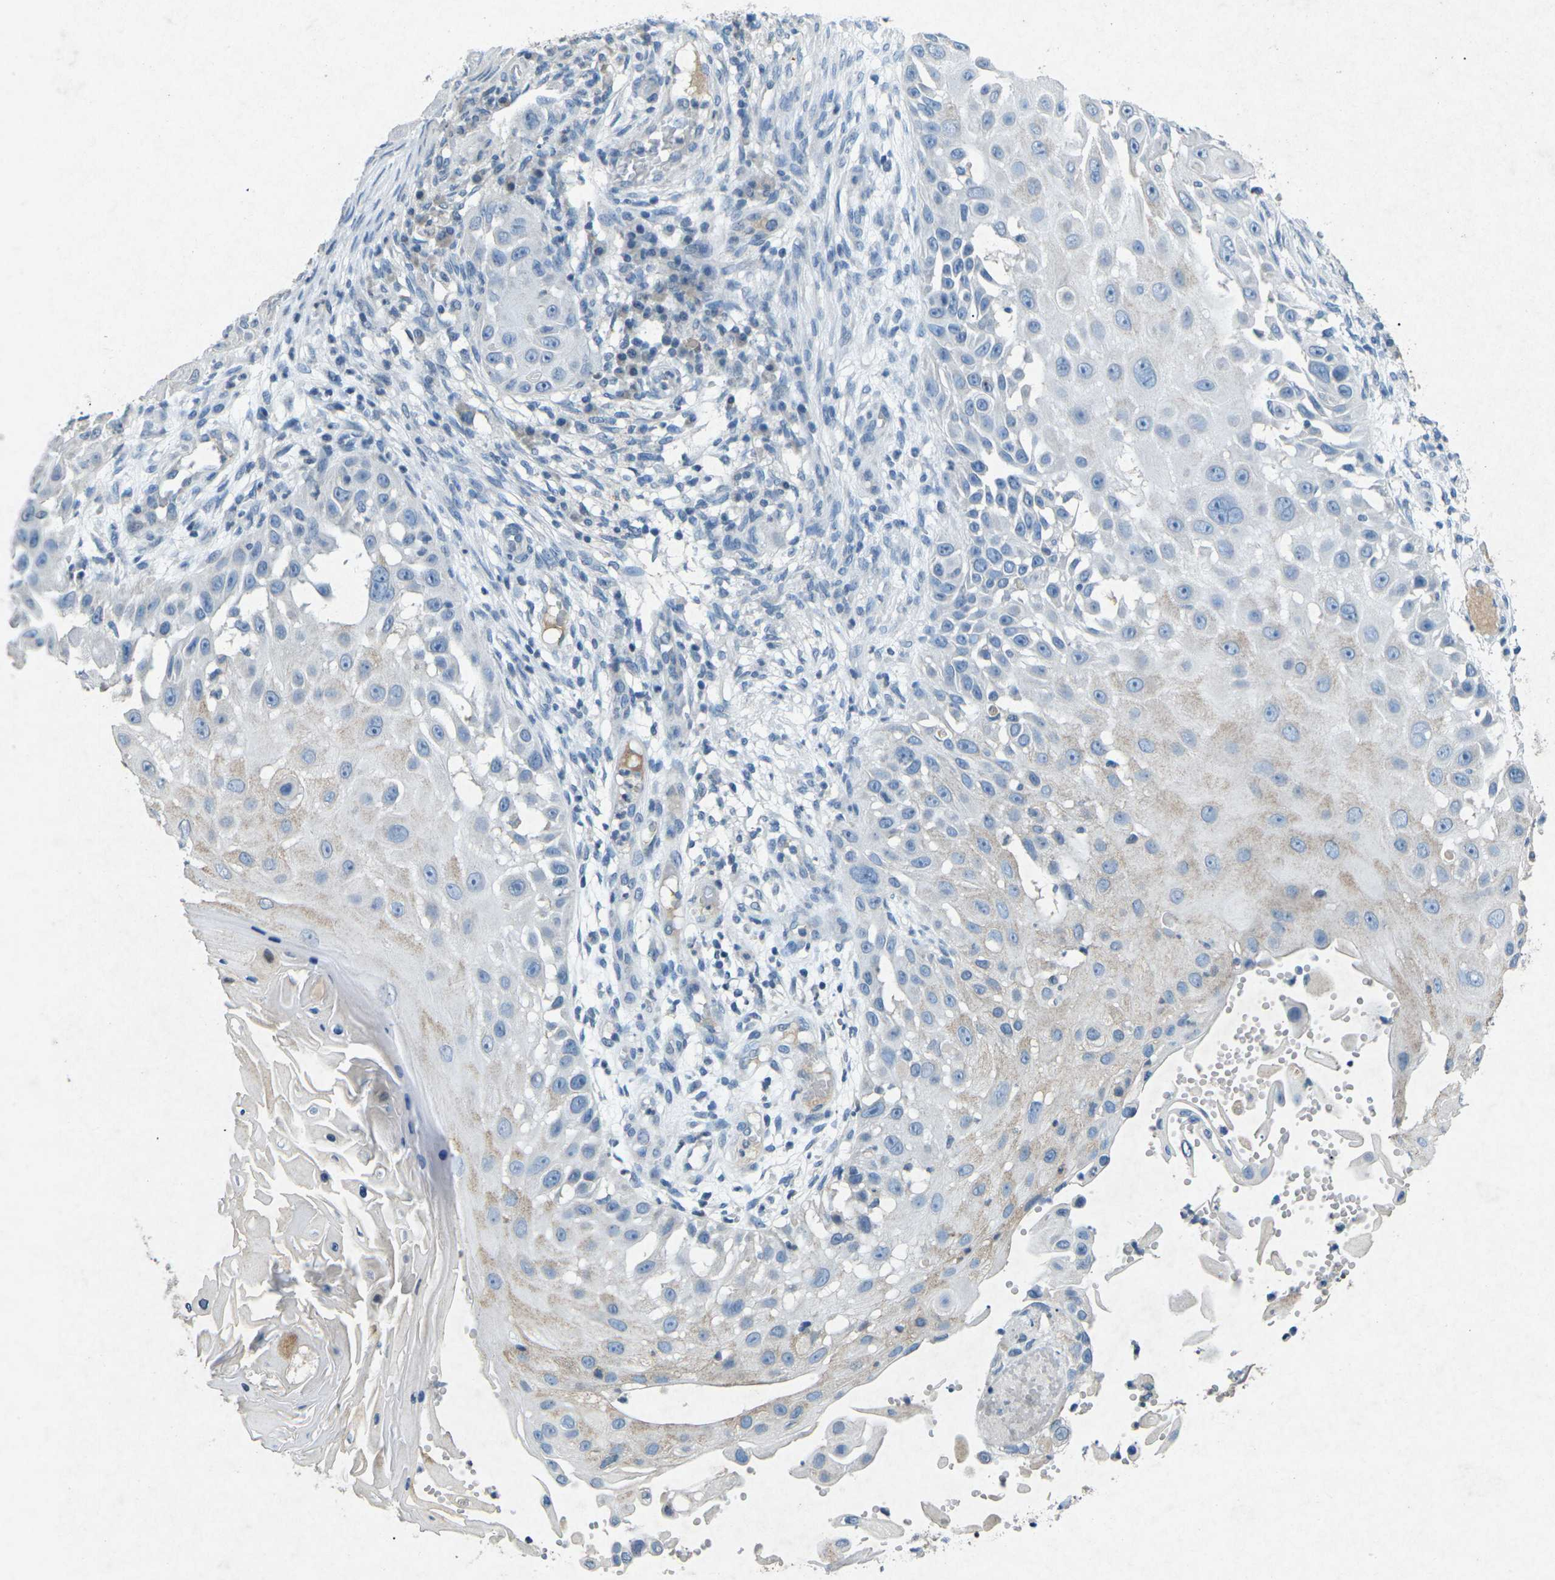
{"staining": {"intensity": "negative", "quantity": "none", "location": "none"}, "tissue": "skin cancer", "cell_type": "Tumor cells", "image_type": "cancer", "snomed": [{"axis": "morphology", "description": "Squamous cell carcinoma, NOS"}, {"axis": "topography", "description": "Skin"}], "caption": "Skin cancer (squamous cell carcinoma) was stained to show a protein in brown. There is no significant staining in tumor cells.", "gene": "A1BG", "patient": {"sex": "female", "age": 44}}